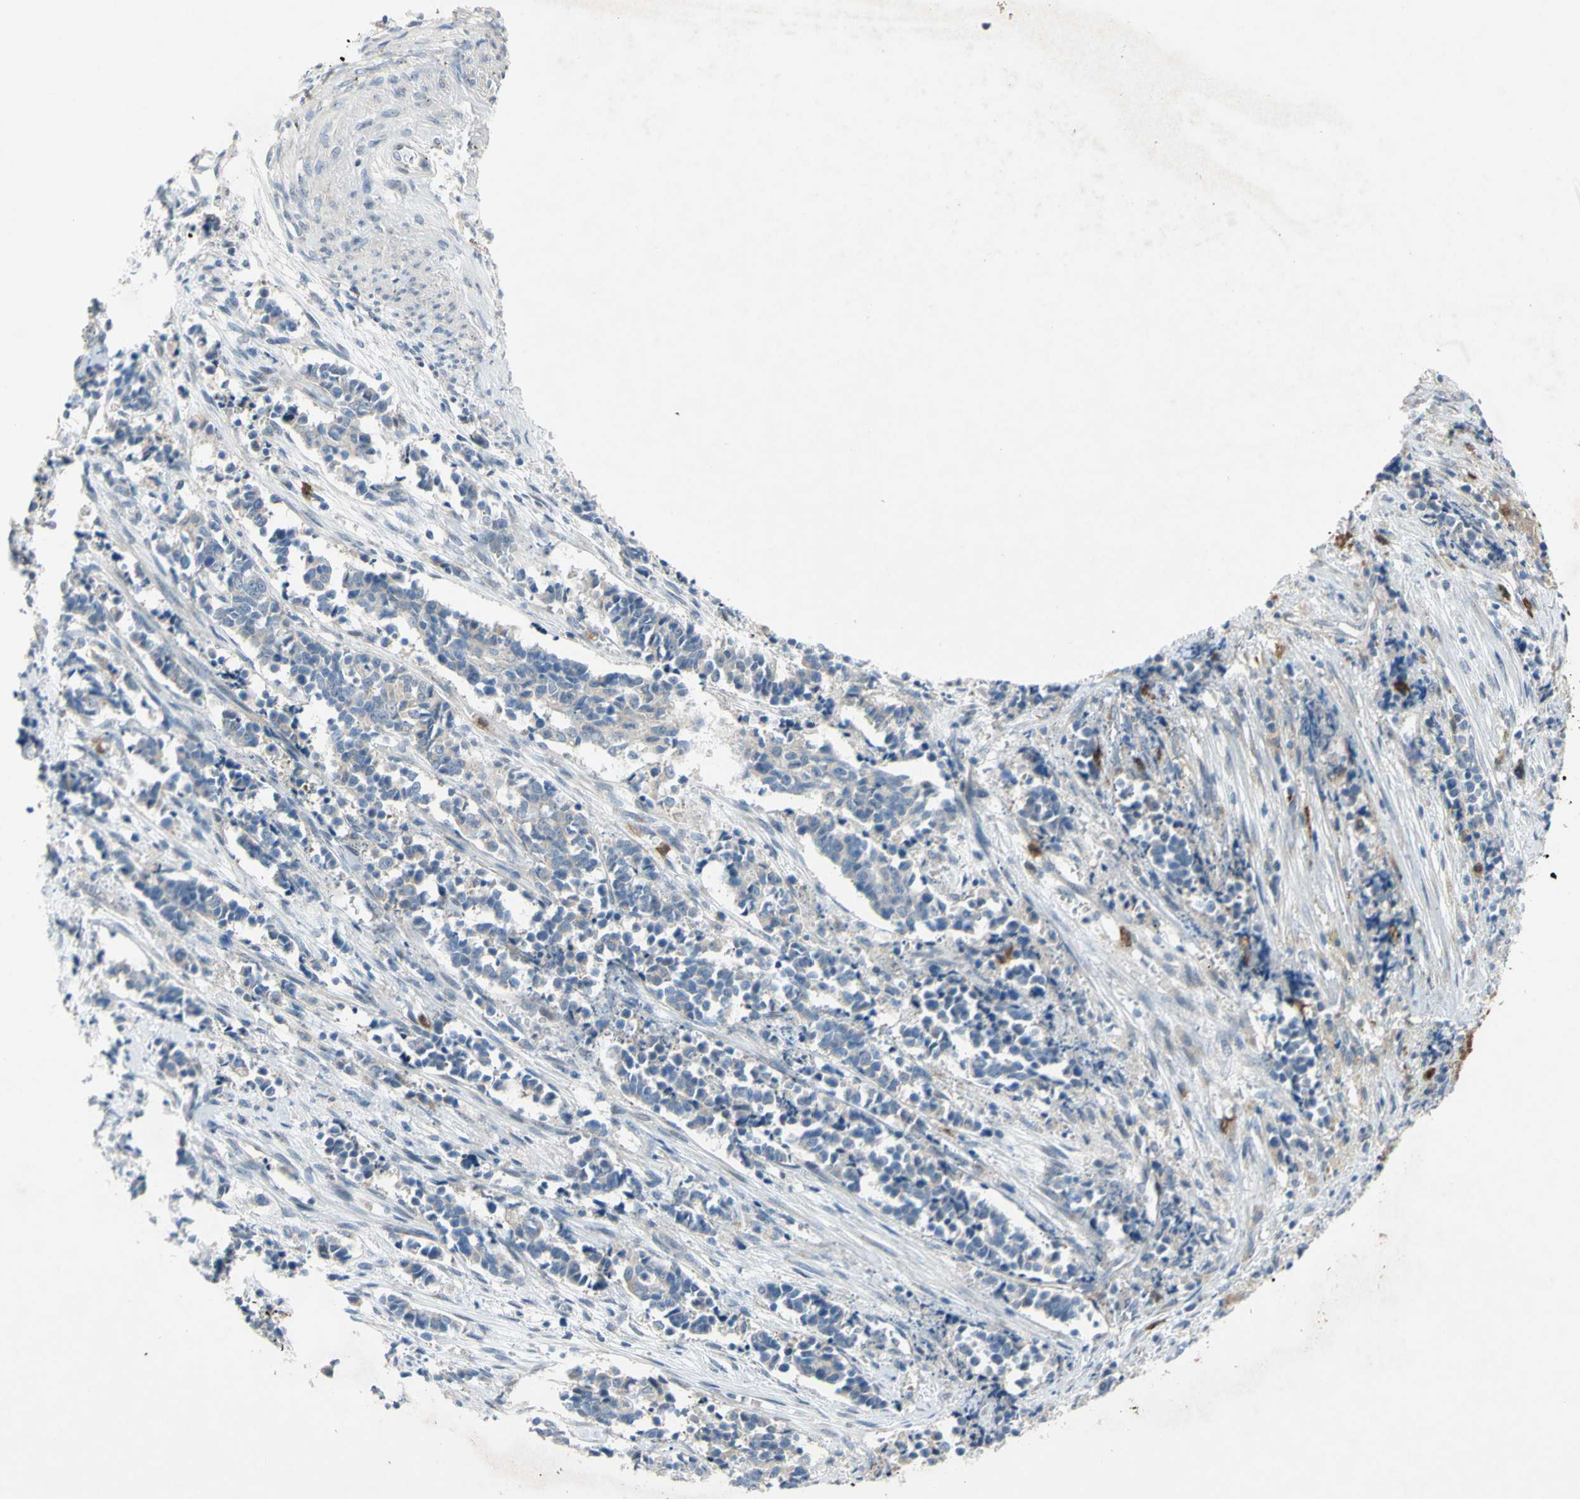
{"staining": {"intensity": "weak", "quantity": ">75%", "location": "cytoplasmic/membranous"}, "tissue": "cervical cancer", "cell_type": "Tumor cells", "image_type": "cancer", "snomed": [{"axis": "morphology", "description": "Normal tissue, NOS"}, {"axis": "morphology", "description": "Squamous cell carcinoma, NOS"}, {"axis": "topography", "description": "Cervix"}], "caption": "Protein staining exhibits weak cytoplasmic/membranous staining in about >75% of tumor cells in cervical cancer. (IHC, brightfield microscopy, high magnification).", "gene": "GRAMD2B", "patient": {"sex": "female", "age": 35}}